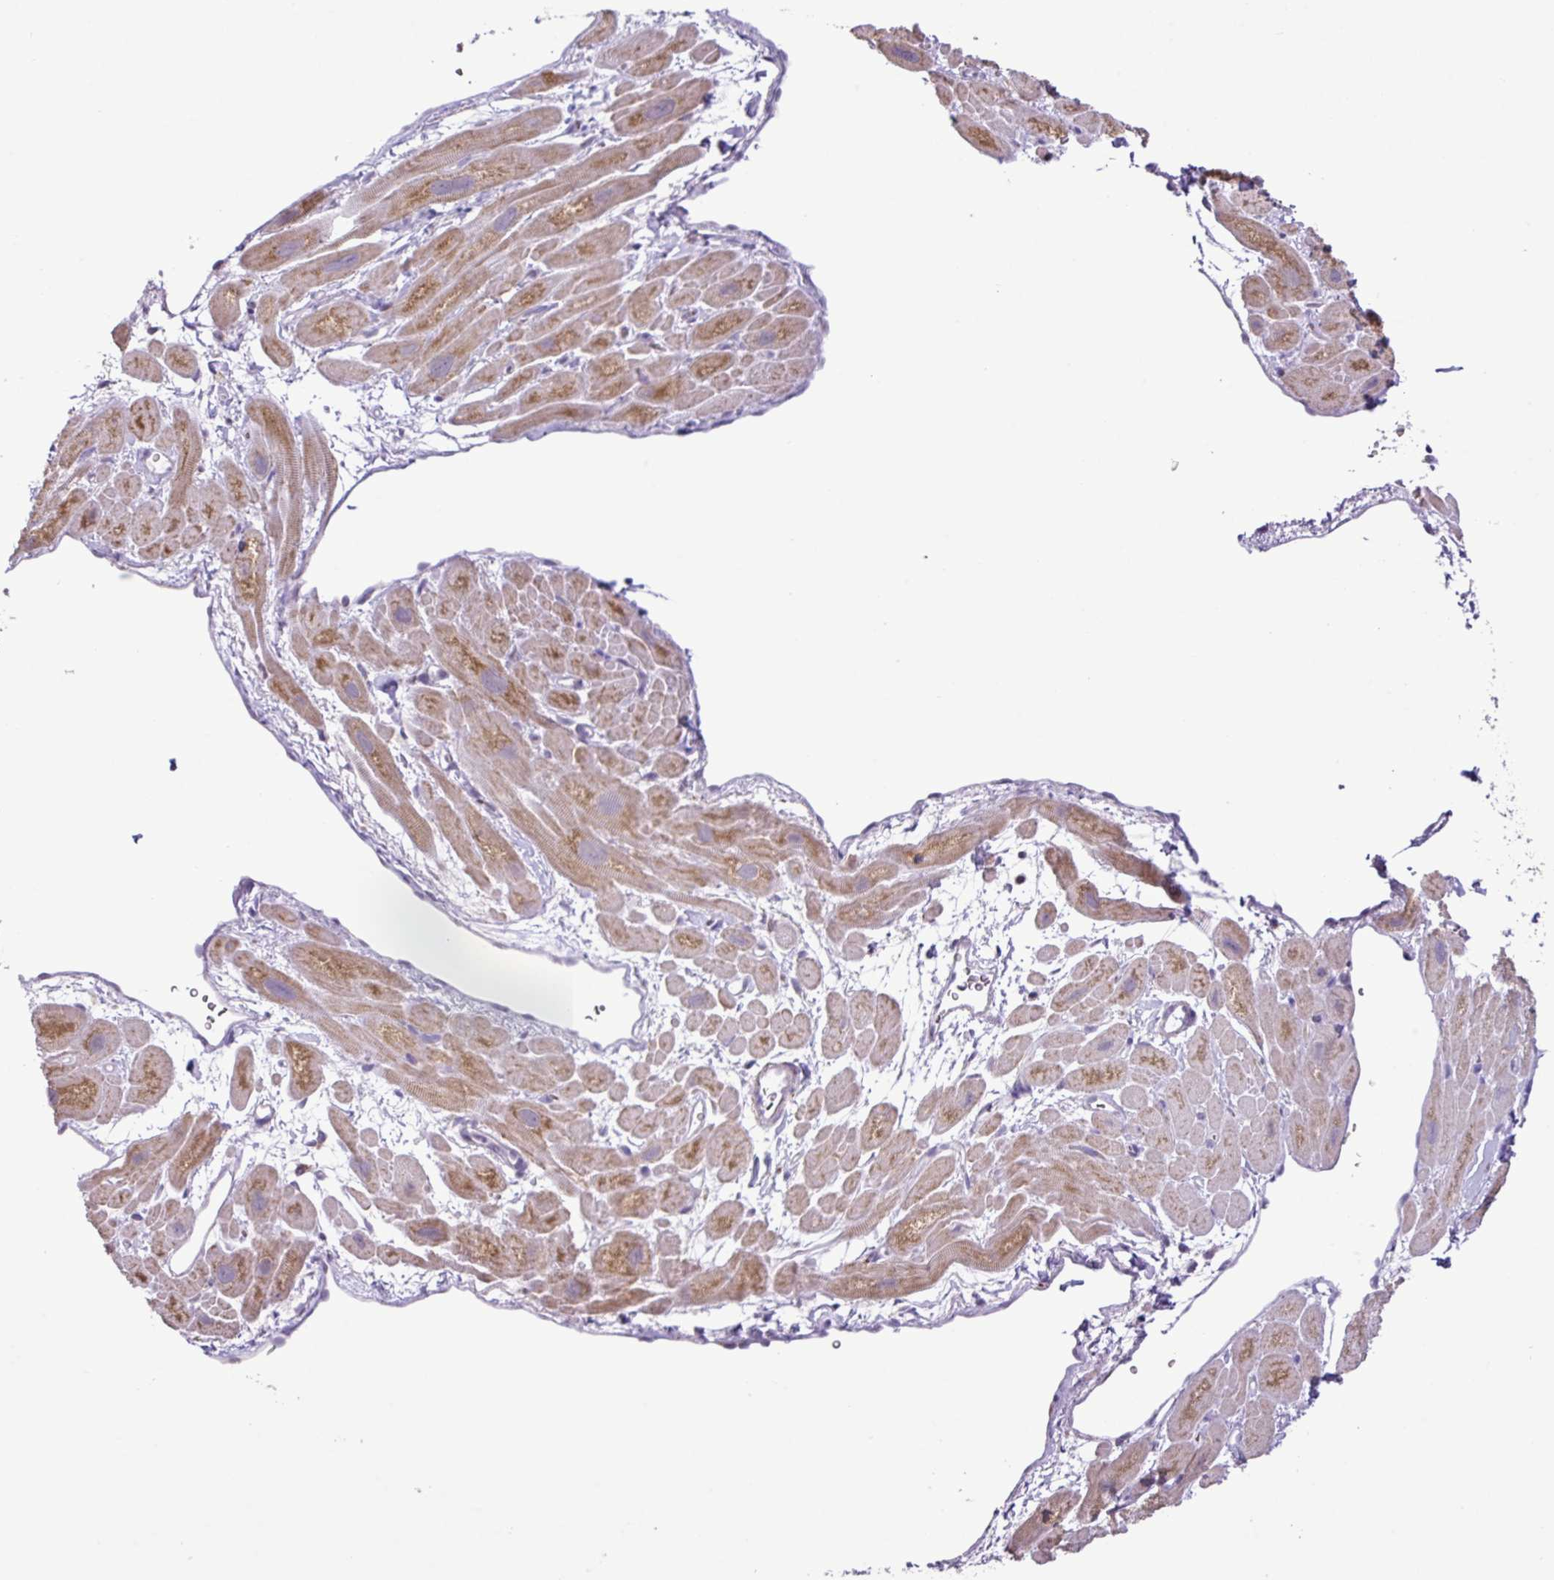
{"staining": {"intensity": "moderate", "quantity": ">75%", "location": "cytoplasmic/membranous"}, "tissue": "heart muscle", "cell_type": "Cardiomyocytes", "image_type": "normal", "snomed": [{"axis": "morphology", "description": "Normal tissue, NOS"}, {"axis": "topography", "description": "Heart"}], "caption": "Immunohistochemistry of benign heart muscle demonstrates medium levels of moderate cytoplasmic/membranous staining in about >75% of cardiomyocytes. The protein is shown in brown color, while the nuclei are stained blue.", "gene": "SGPP1", "patient": {"sex": "male", "age": 49}}